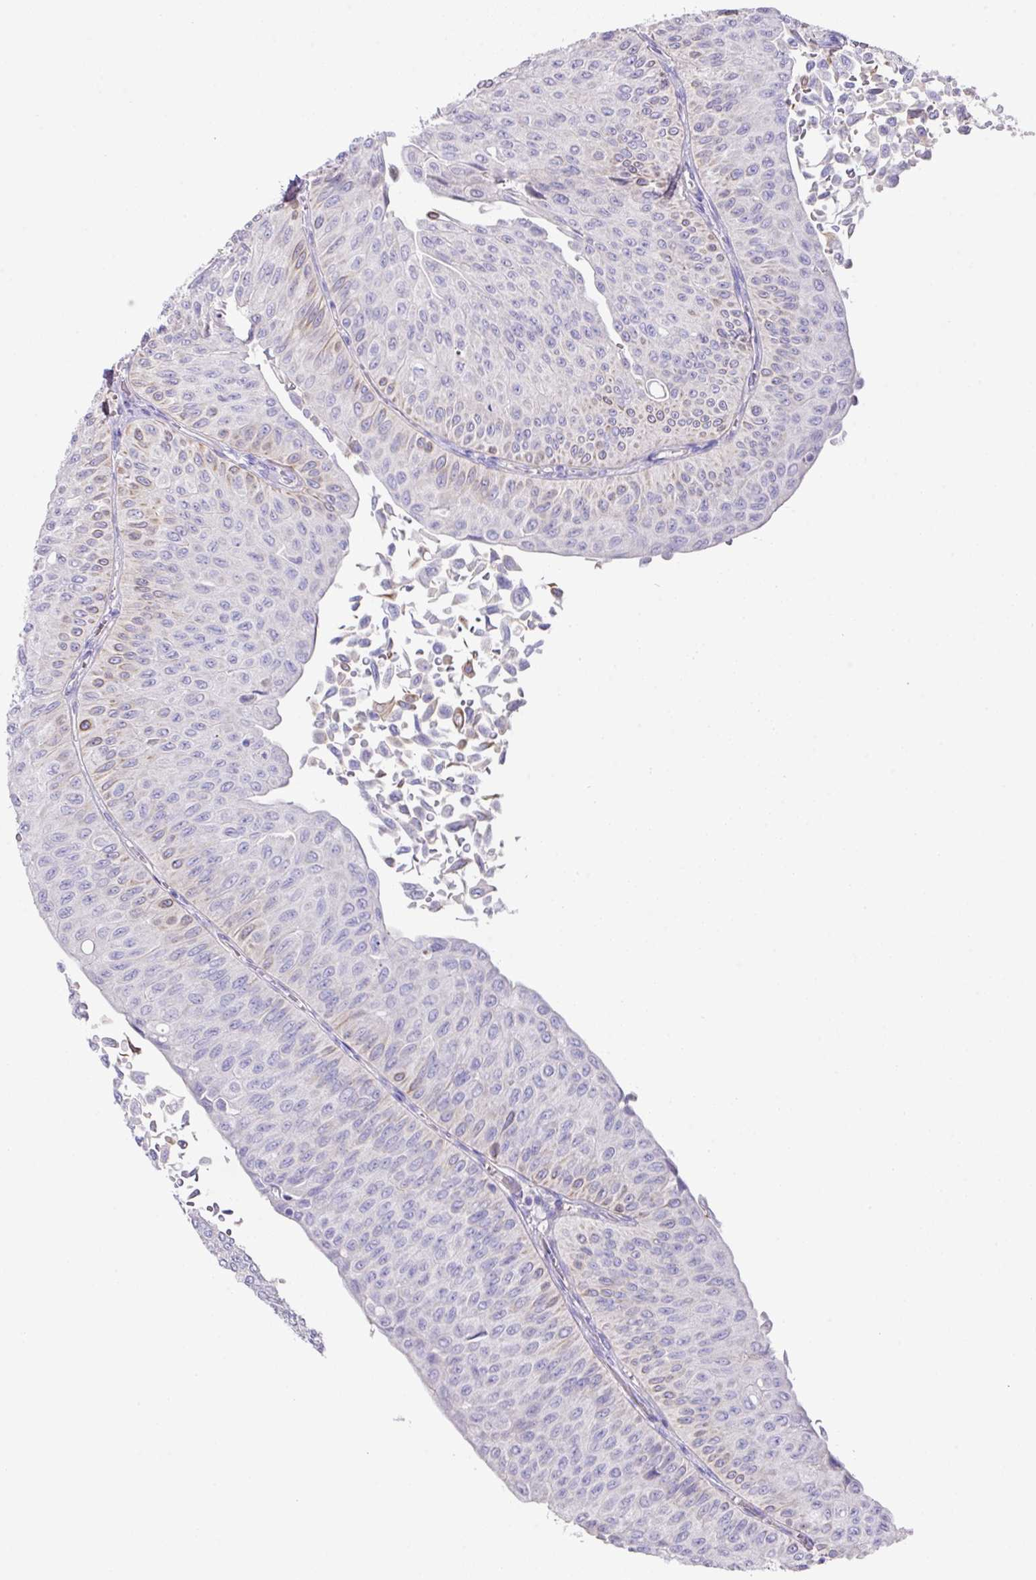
{"staining": {"intensity": "moderate", "quantity": "<25%", "location": "cytoplasmic/membranous"}, "tissue": "urothelial cancer", "cell_type": "Tumor cells", "image_type": "cancer", "snomed": [{"axis": "morphology", "description": "Urothelial carcinoma, NOS"}, {"axis": "topography", "description": "Urinary bladder"}], "caption": "Human transitional cell carcinoma stained with a protein marker shows moderate staining in tumor cells.", "gene": "TARM1", "patient": {"sex": "male", "age": 59}}